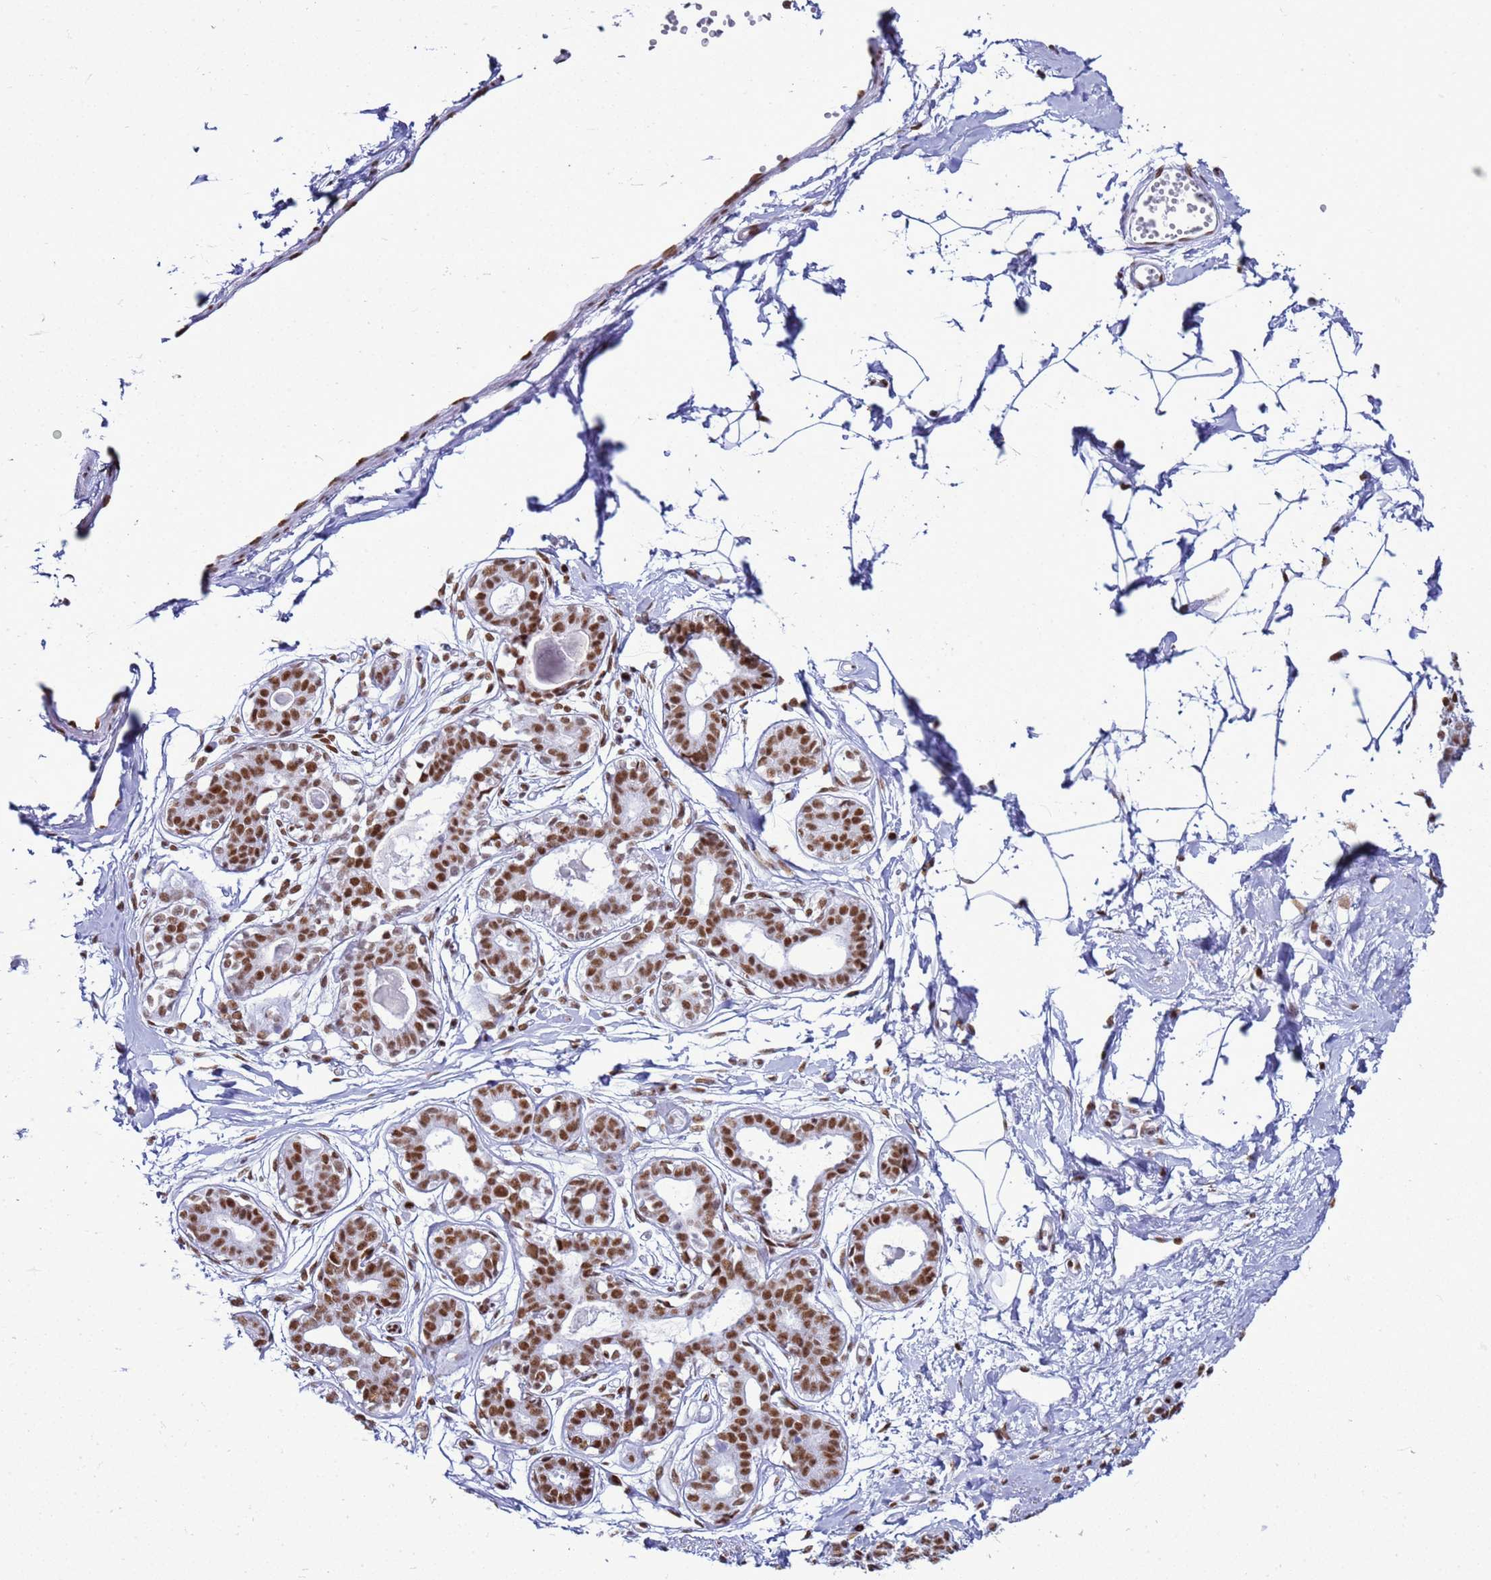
{"staining": {"intensity": "negative", "quantity": "none", "location": "none"}, "tissue": "breast", "cell_type": "Adipocytes", "image_type": "normal", "snomed": [{"axis": "morphology", "description": "Normal tissue, NOS"}, {"axis": "topography", "description": "Breast"}], "caption": "The image reveals no staining of adipocytes in normal breast. Brightfield microscopy of immunohistochemistry stained with DAB (3,3'-diaminobenzidine) (brown) and hematoxylin (blue), captured at high magnification.", "gene": "RALY", "patient": {"sex": "female", "age": 45}}